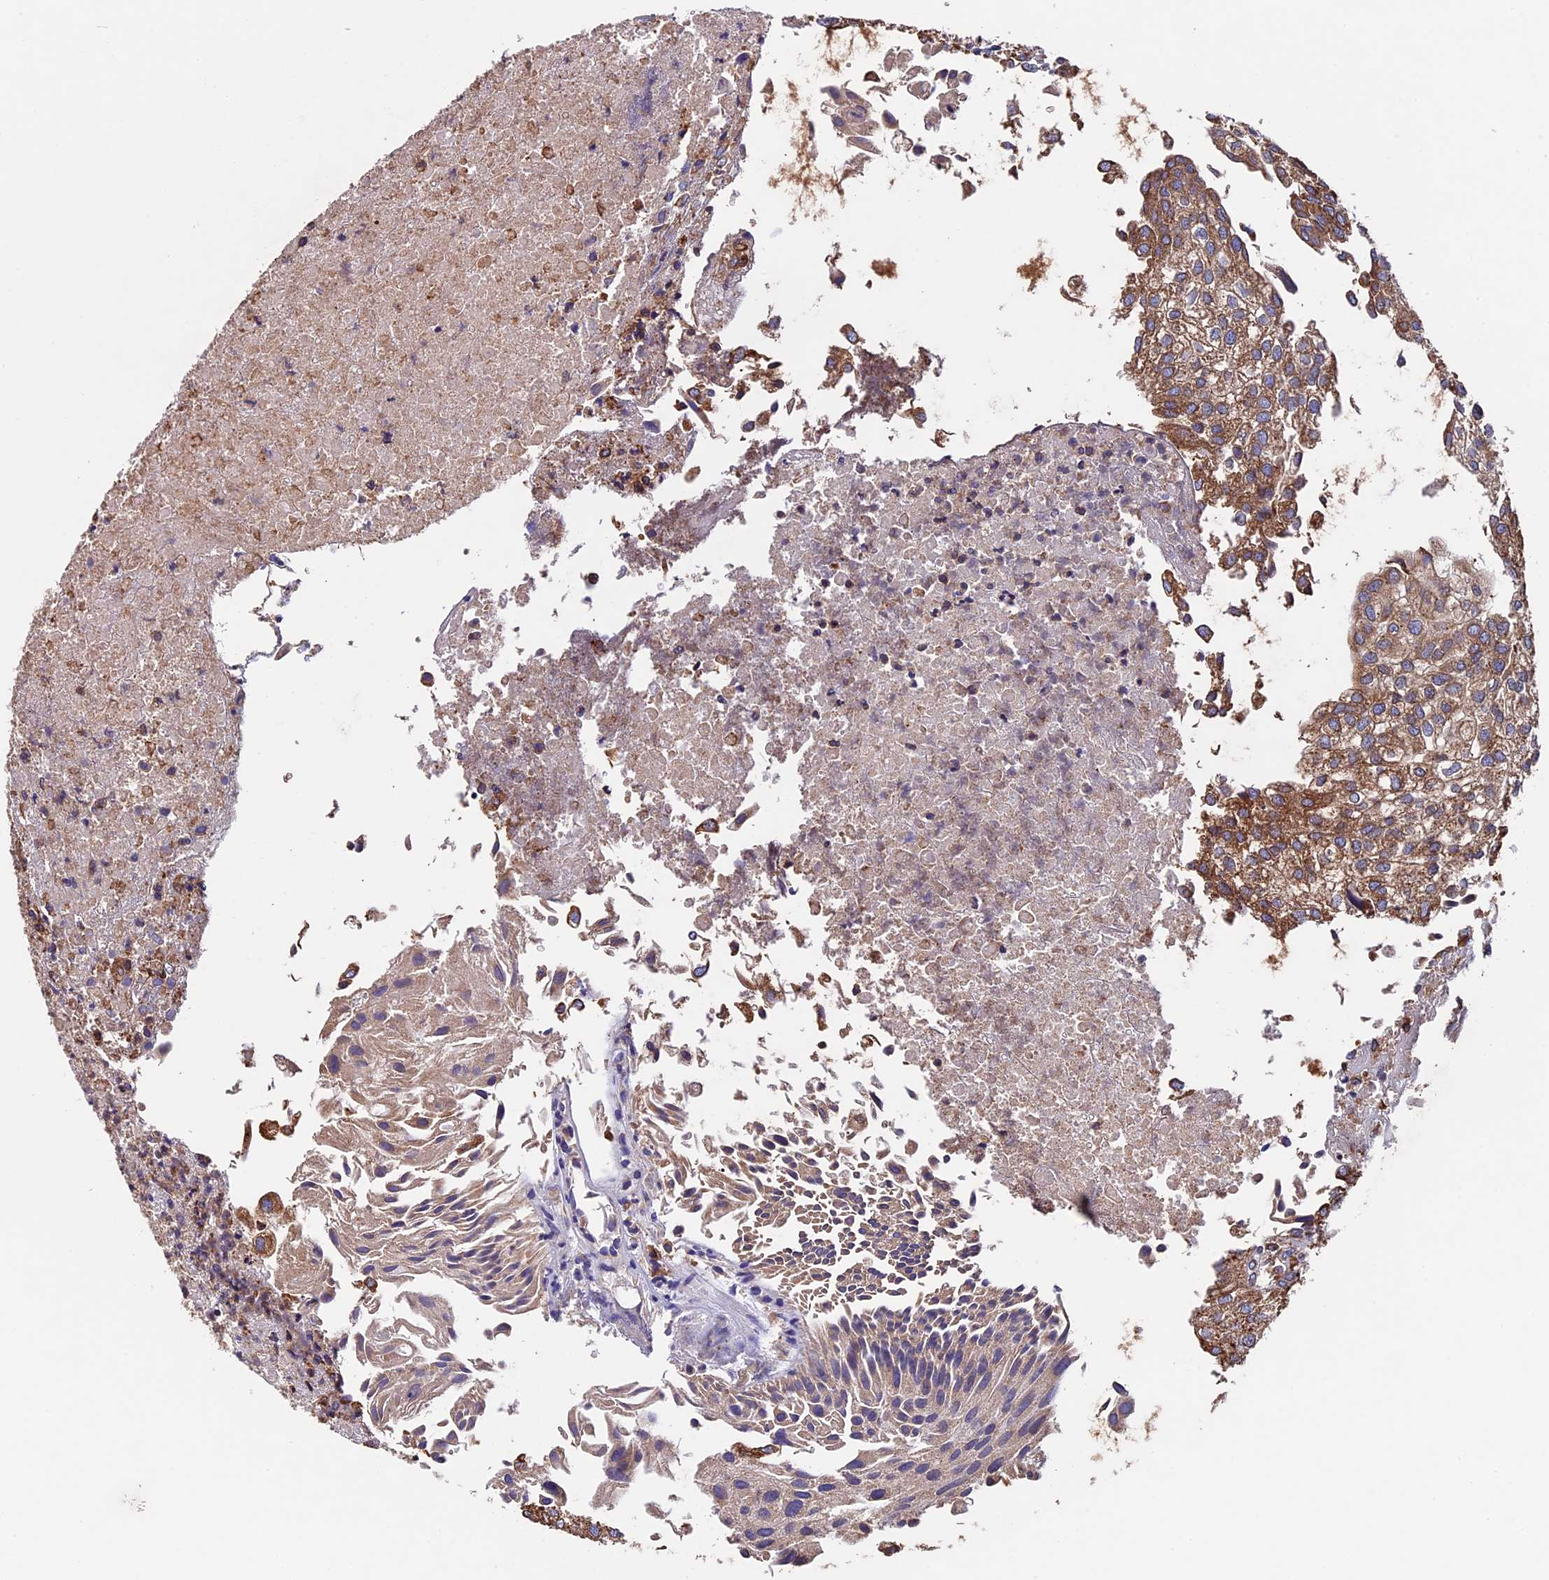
{"staining": {"intensity": "moderate", "quantity": ">75%", "location": "cytoplasmic/membranous"}, "tissue": "urothelial cancer", "cell_type": "Tumor cells", "image_type": "cancer", "snomed": [{"axis": "morphology", "description": "Urothelial carcinoma, Low grade"}, {"axis": "topography", "description": "Urinary bladder"}], "caption": "This is a micrograph of immunohistochemistry (IHC) staining of urothelial cancer, which shows moderate expression in the cytoplasmic/membranous of tumor cells.", "gene": "BTBD3", "patient": {"sex": "female", "age": 89}}